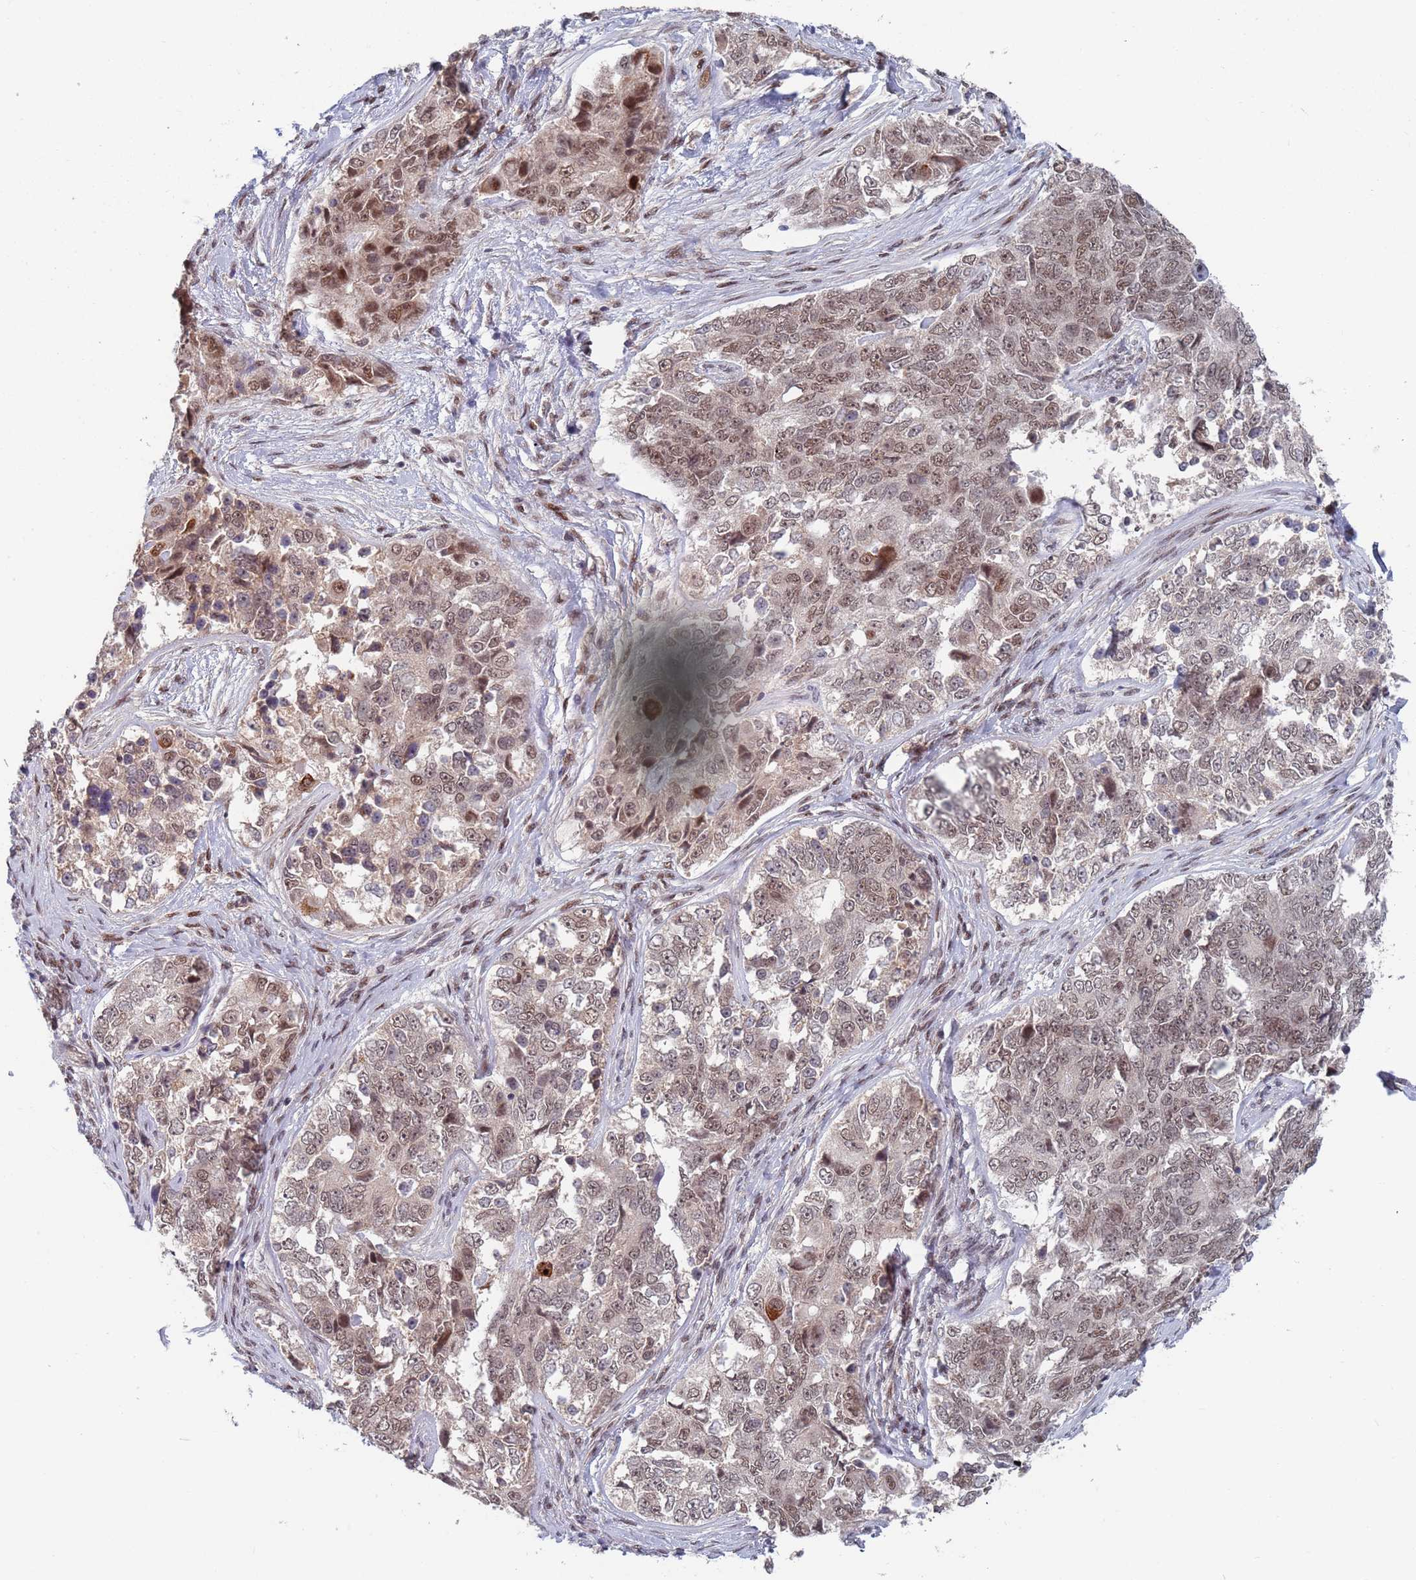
{"staining": {"intensity": "moderate", "quantity": "<25%", "location": "nuclear"}, "tissue": "ovarian cancer", "cell_type": "Tumor cells", "image_type": "cancer", "snomed": [{"axis": "morphology", "description": "Carcinoma, endometroid"}, {"axis": "topography", "description": "Ovary"}], "caption": "DAB (3,3'-diaminobenzidine) immunohistochemical staining of ovarian endometroid carcinoma reveals moderate nuclear protein staining in about <25% of tumor cells.", "gene": "RPP25", "patient": {"sex": "female", "age": 51}}